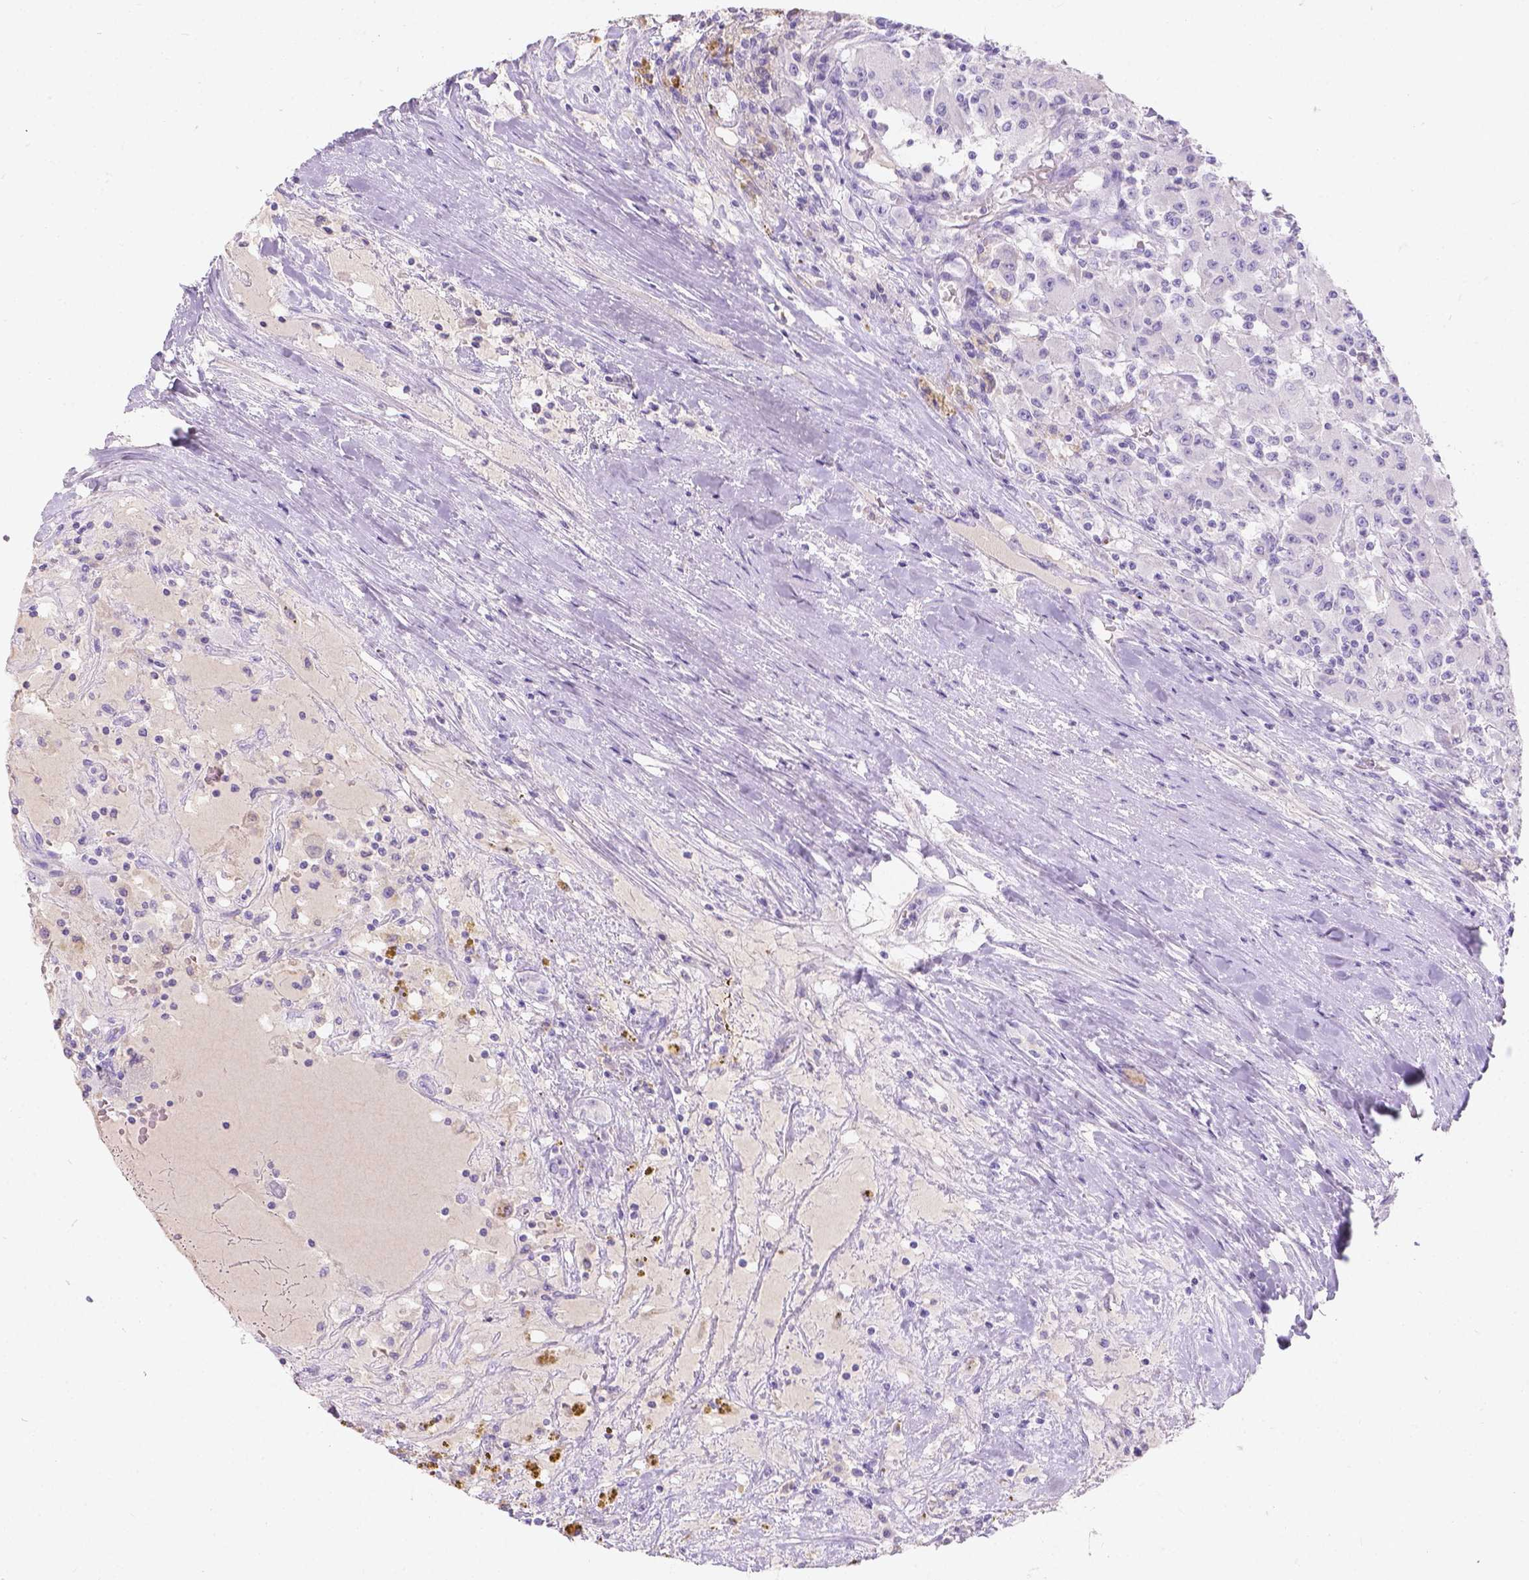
{"staining": {"intensity": "negative", "quantity": "none", "location": "none"}, "tissue": "renal cancer", "cell_type": "Tumor cells", "image_type": "cancer", "snomed": [{"axis": "morphology", "description": "Adenocarcinoma, NOS"}, {"axis": "topography", "description": "Kidney"}], "caption": "Renal cancer (adenocarcinoma) was stained to show a protein in brown. There is no significant expression in tumor cells.", "gene": "GAL3ST2", "patient": {"sex": "female", "age": 67}}